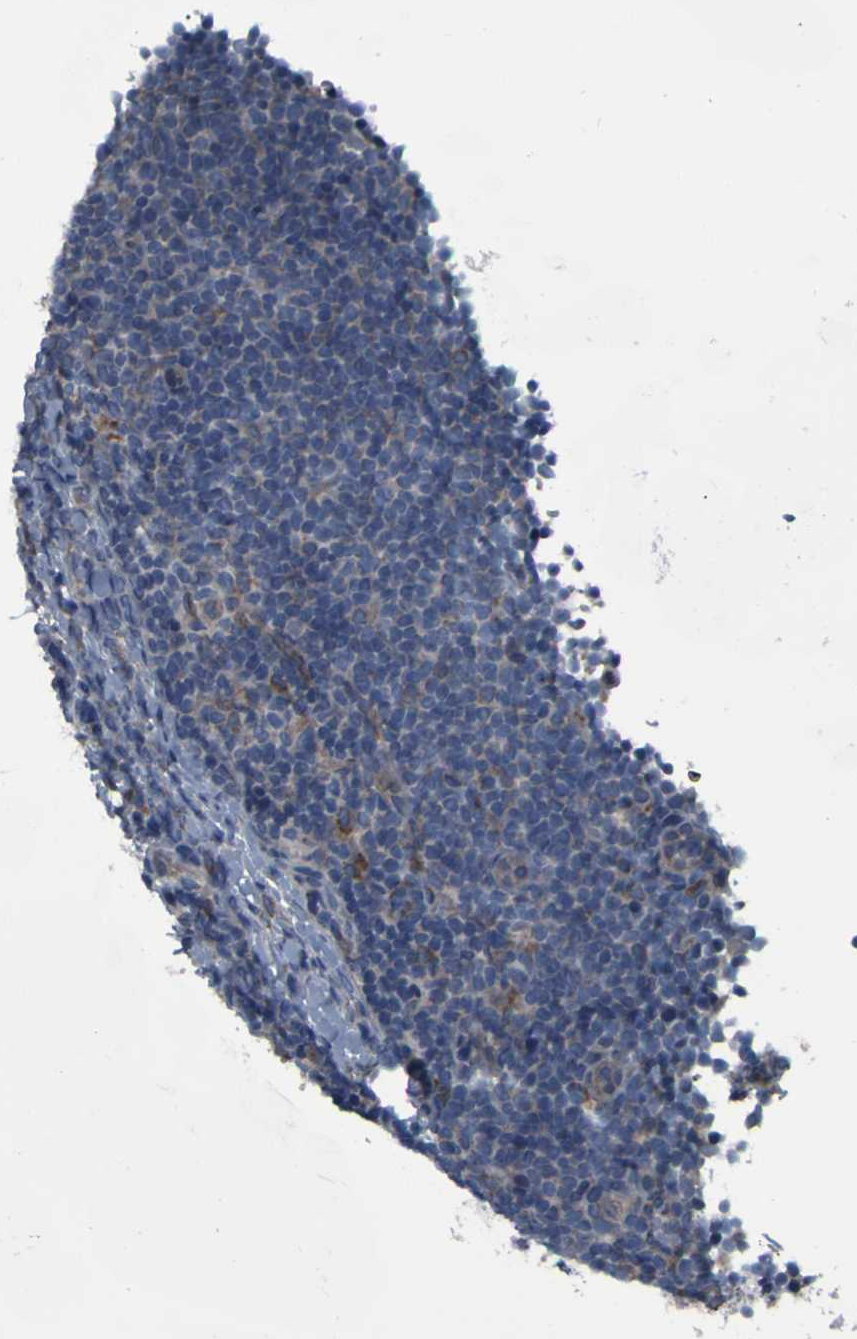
{"staining": {"intensity": "negative", "quantity": "none", "location": "none"}, "tissue": "lymphoma", "cell_type": "Tumor cells", "image_type": "cancer", "snomed": [{"axis": "morphology", "description": "Malignant lymphoma, non-Hodgkin's type, Low grade"}, {"axis": "topography", "description": "Lymph node"}], "caption": "This is a micrograph of immunohistochemistry (IHC) staining of lymphoma, which shows no staining in tumor cells.", "gene": "GRAMD1A", "patient": {"sex": "male", "age": 83}}